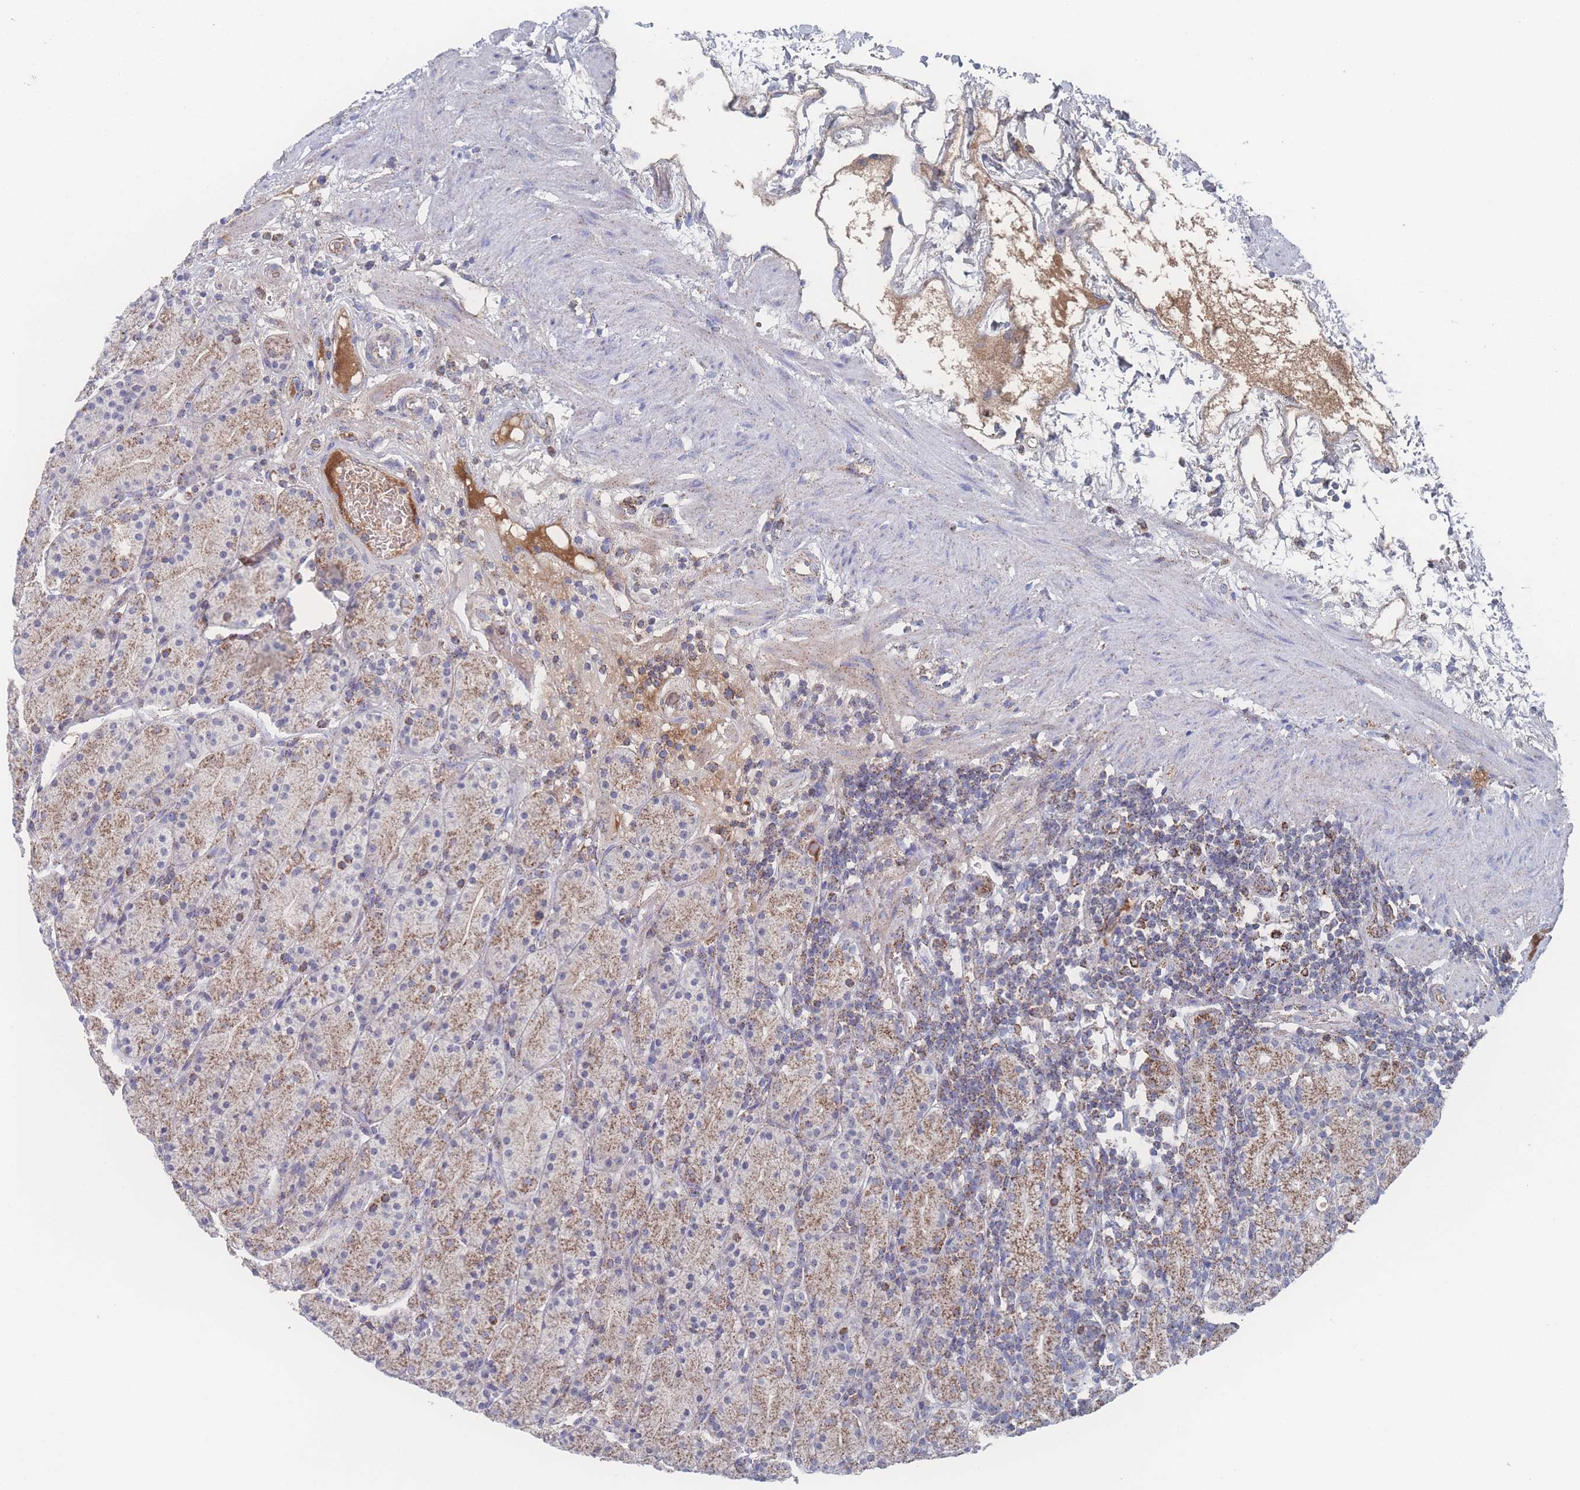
{"staining": {"intensity": "strong", "quantity": ">75%", "location": "cytoplasmic/membranous"}, "tissue": "stomach", "cell_type": "Glandular cells", "image_type": "normal", "snomed": [{"axis": "morphology", "description": "Normal tissue, NOS"}, {"axis": "topography", "description": "Stomach, upper"}, {"axis": "topography", "description": "Stomach"}], "caption": "Immunohistochemical staining of unremarkable human stomach displays strong cytoplasmic/membranous protein expression in about >75% of glandular cells.", "gene": "PEX14", "patient": {"sex": "male", "age": 62}}